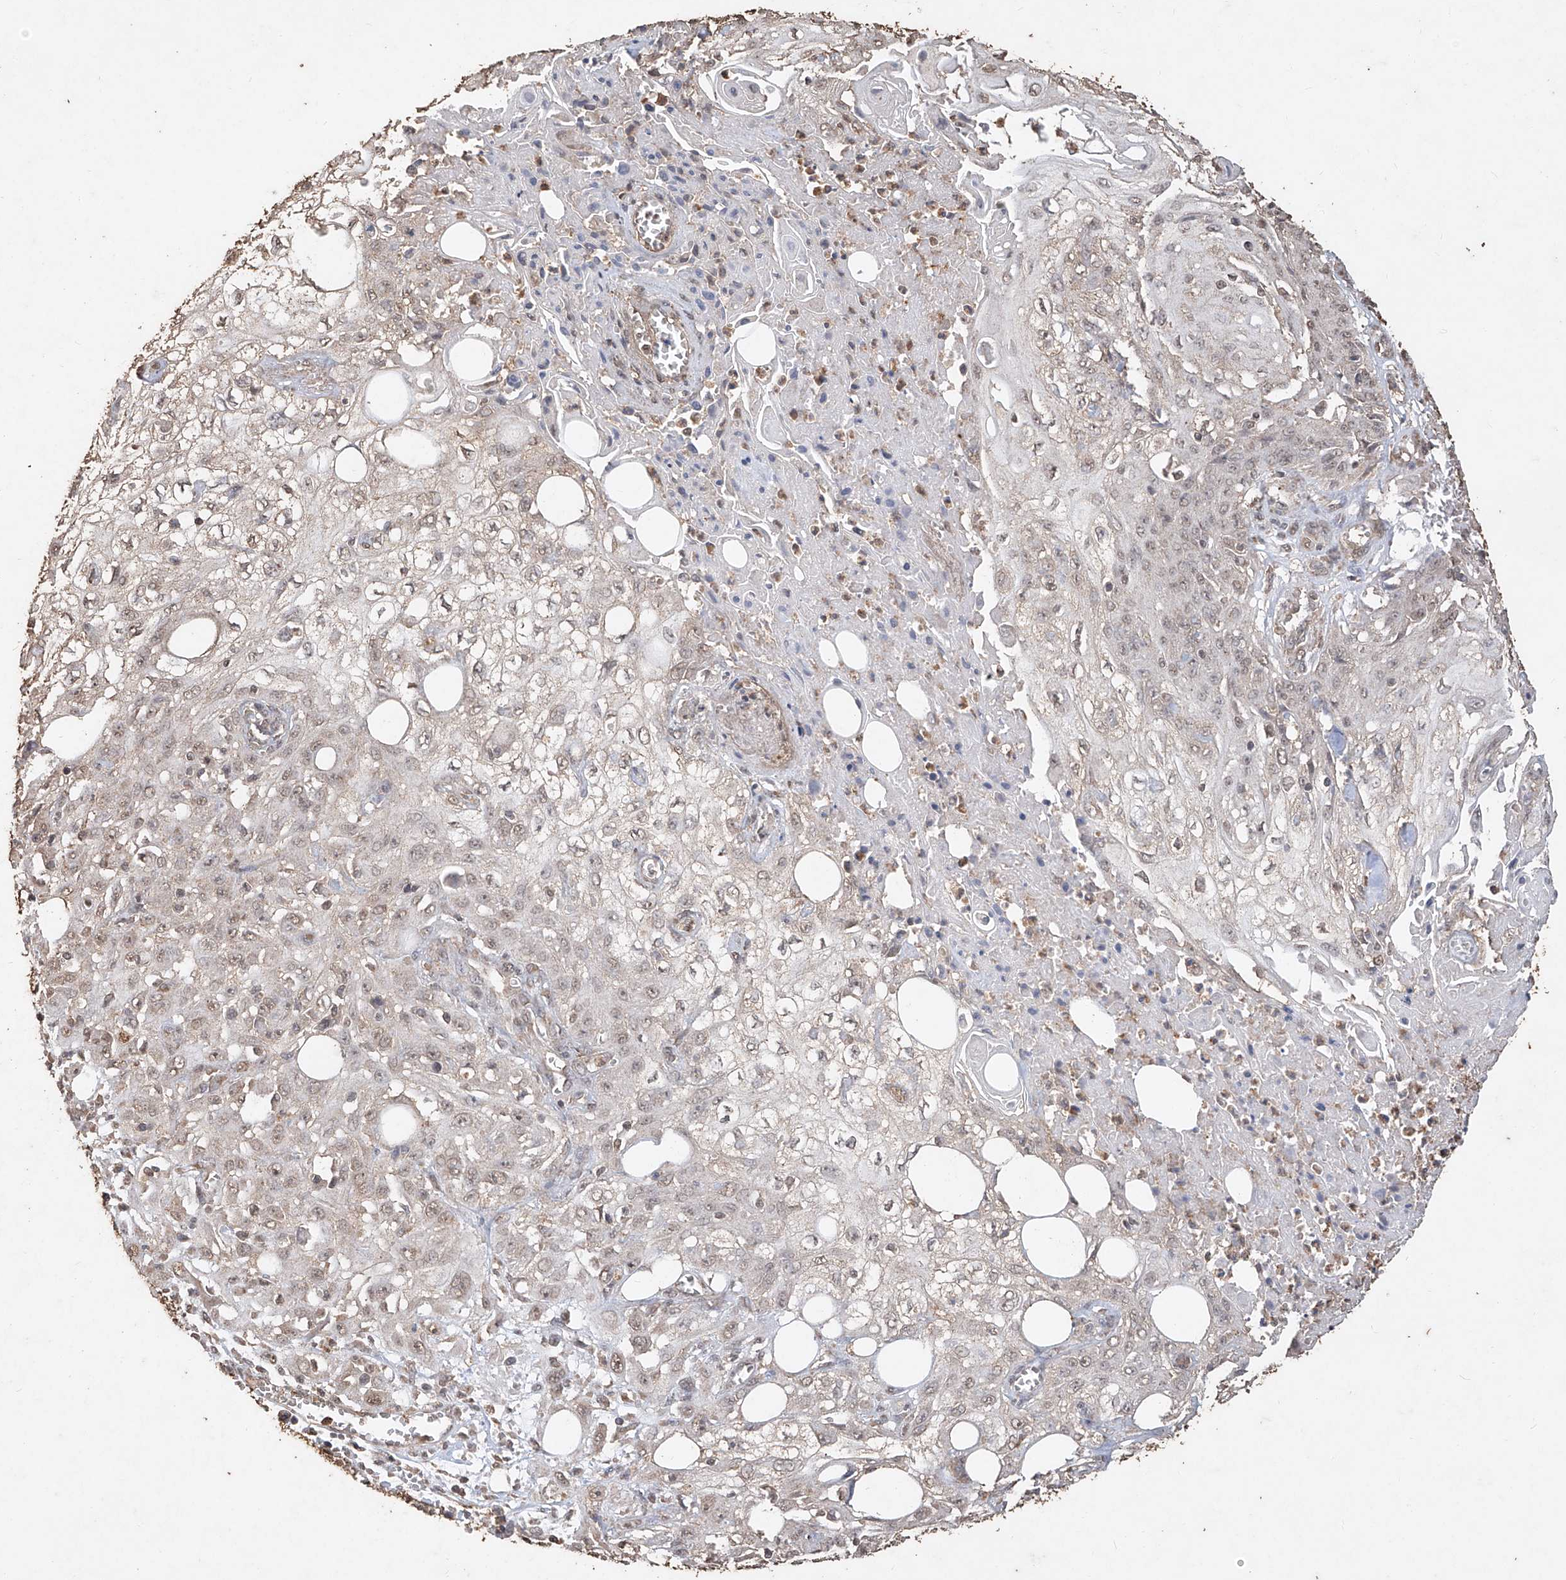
{"staining": {"intensity": "weak", "quantity": "25%-75%", "location": "nuclear"}, "tissue": "skin cancer", "cell_type": "Tumor cells", "image_type": "cancer", "snomed": [{"axis": "morphology", "description": "Squamous cell carcinoma, NOS"}, {"axis": "morphology", "description": "Squamous cell carcinoma, metastatic, NOS"}, {"axis": "topography", "description": "Skin"}, {"axis": "topography", "description": "Lymph node"}], "caption": "This is a histology image of immunohistochemistry staining of skin cancer, which shows weak expression in the nuclear of tumor cells.", "gene": "ELOVL1", "patient": {"sex": "male", "age": 75}}